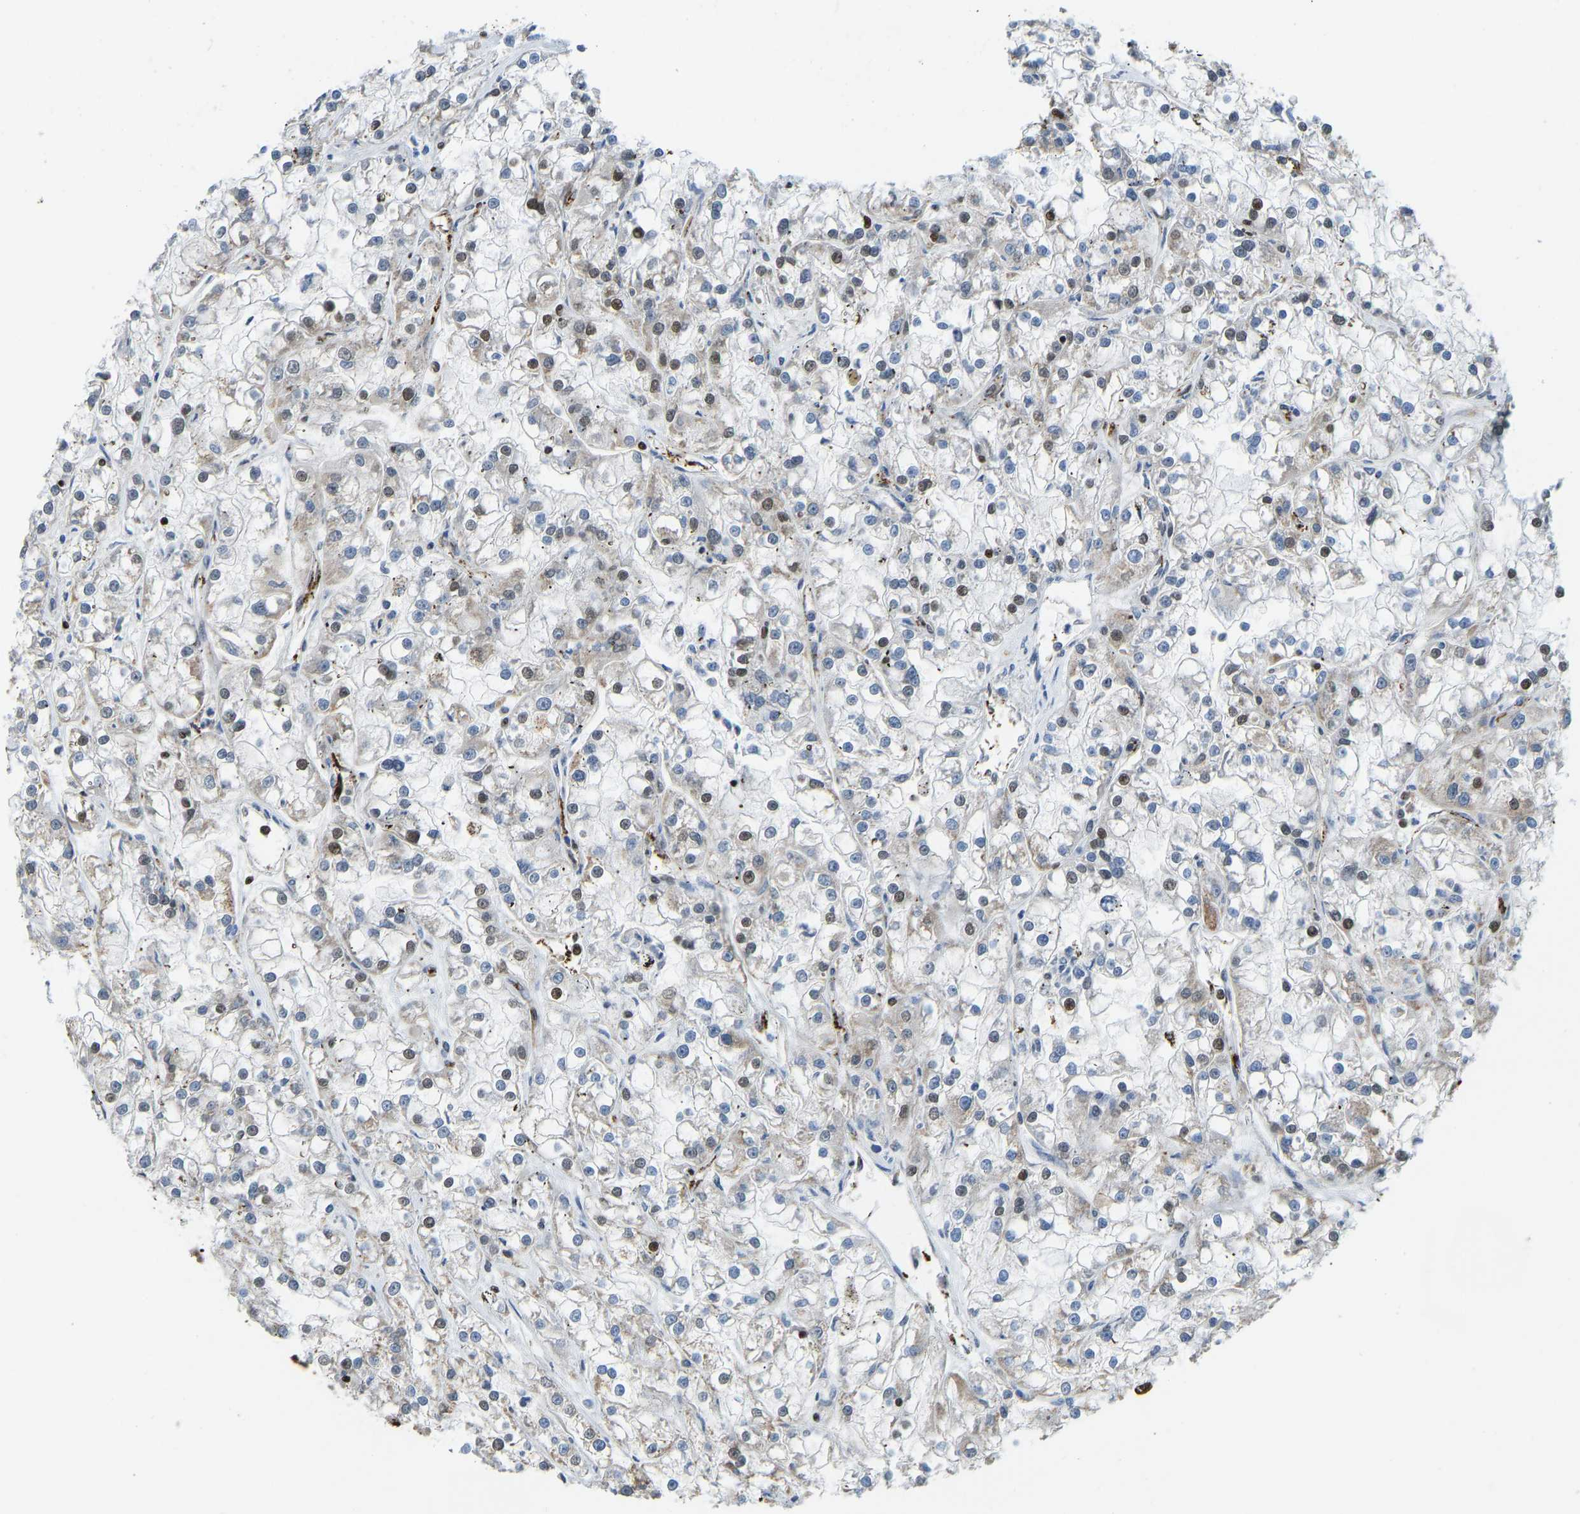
{"staining": {"intensity": "weak", "quantity": "<25%", "location": "nuclear"}, "tissue": "renal cancer", "cell_type": "Tumor cells", "image_type": "cancer", "snomed": [{"axis": "morphology", "description": "Adenocarcinoma, NOS"}, {"axis": "topography", "description": "Kidney"}], "caption": "Adenocarcinoma (renal) was stained to show a protein in brown. There is no significant staining in tumor cells. Brightfield microscopy of immunohistochemistry (IHC) stained with DAB (3,3'-diaminobenzidine) (brown) and hematoxylin (blue), captured at high magnification.", "gene": "ZSCAN20", "patient": {"sex": "female", "age": 52}}